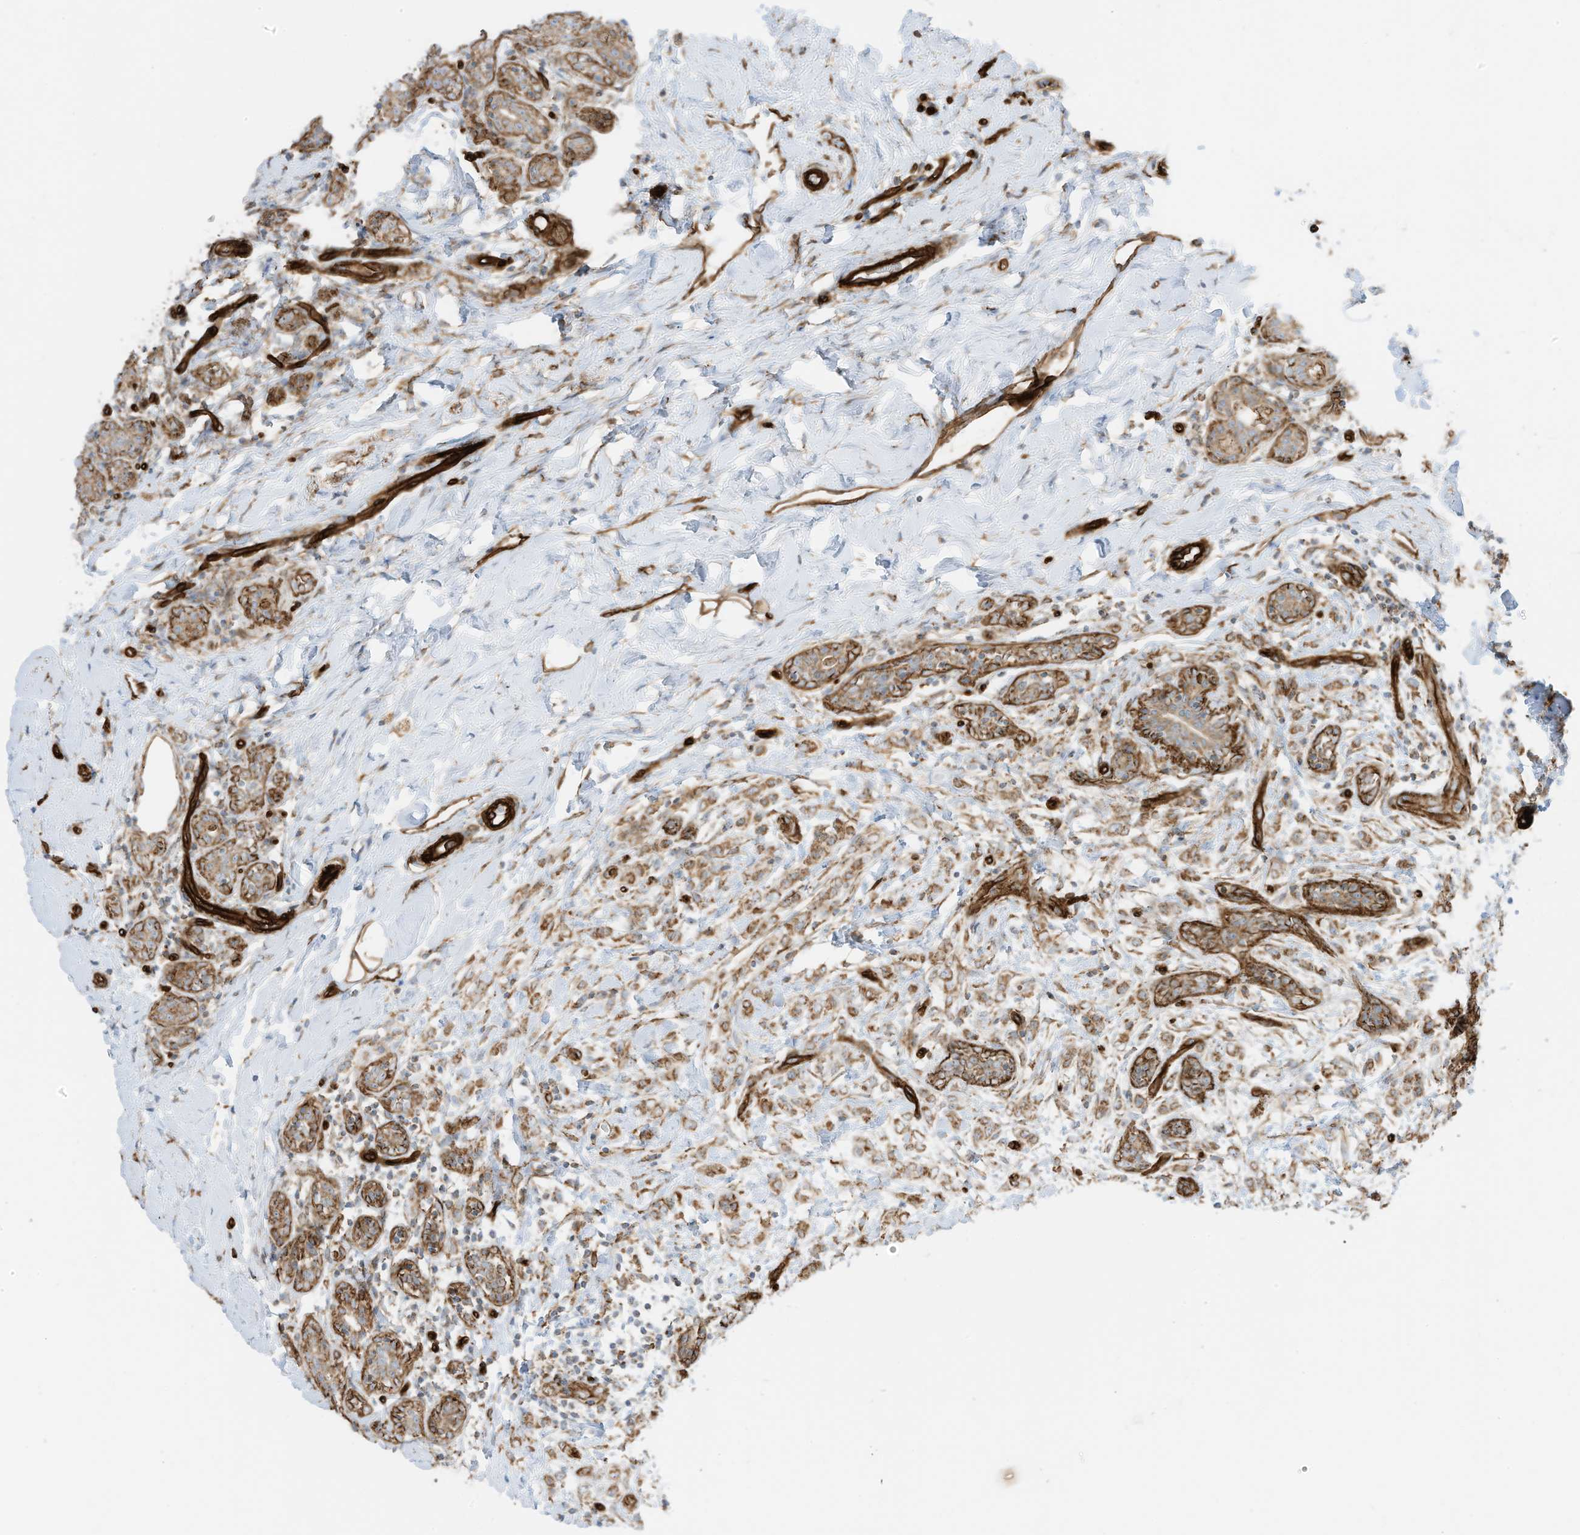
{"staining": {"intensity": "moderate", "quantity": ">75%", "location": "cytoplasmic/membranous"}, "tissue": "breast cancer", "cell_type": "Tumor cells", "image_type": "cancer", "snomed": [{"axis": "morphology", "description": "Normal tissue, NOS"}, {"axis": "morphology", "description": "Lobular carcinoma"}, {"axis": "topography", "description": "Breast"}], "caption": "DAB (3,3'-diaminobenzidine) immunohistochemical staining of lobular carcinoma (breast) demonstrates moderate cytoplasmic/membranous protein positivity in about >75% of tumor cells. The staining was performed using DAB to visualize the protein expression in brown, while the nuclei were stained in blue with hematoxylin (Magnification: 20x).", "gene": "ABCB7", "patient": {"sex": "female", "age": 47}}